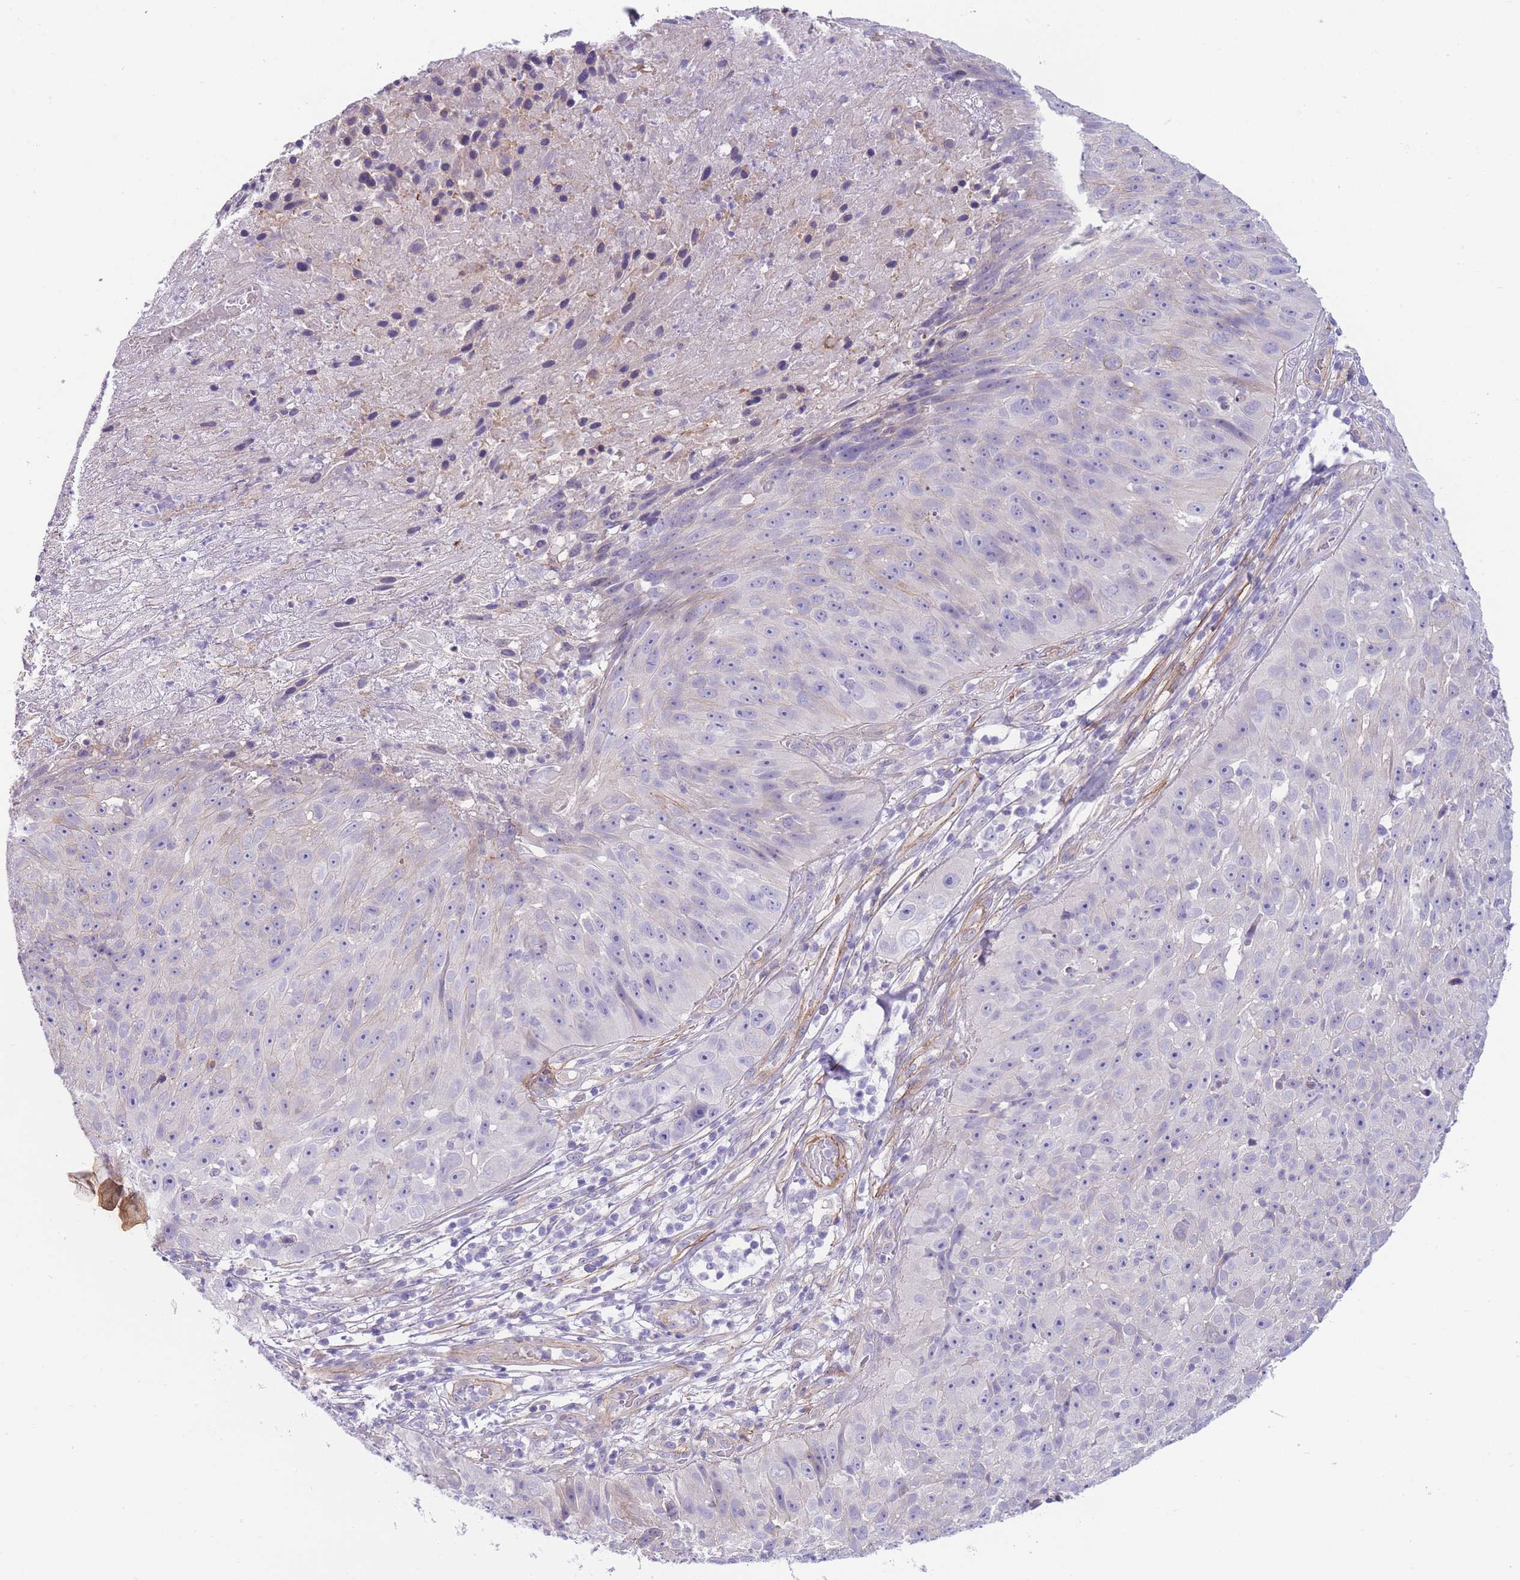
{"staining": {"intensity": "negative", "quantity": "none", "location": "none"}, "tissue": "skin cancer", "cell_type": "Tumor cells", "image_type": "cancer", "snomed": [{"axis": "morphology", "description": "Squamous cell carcinoma, NOS"}, {"axis": "topography", "description": "Skin"}], "caption": "Photomicrograph shows no significant protein staining in tumor cells of squamous cell carcinoma (skin).", "gene": "FAM124A", "patient": {"sex": "female", "age": 87}}